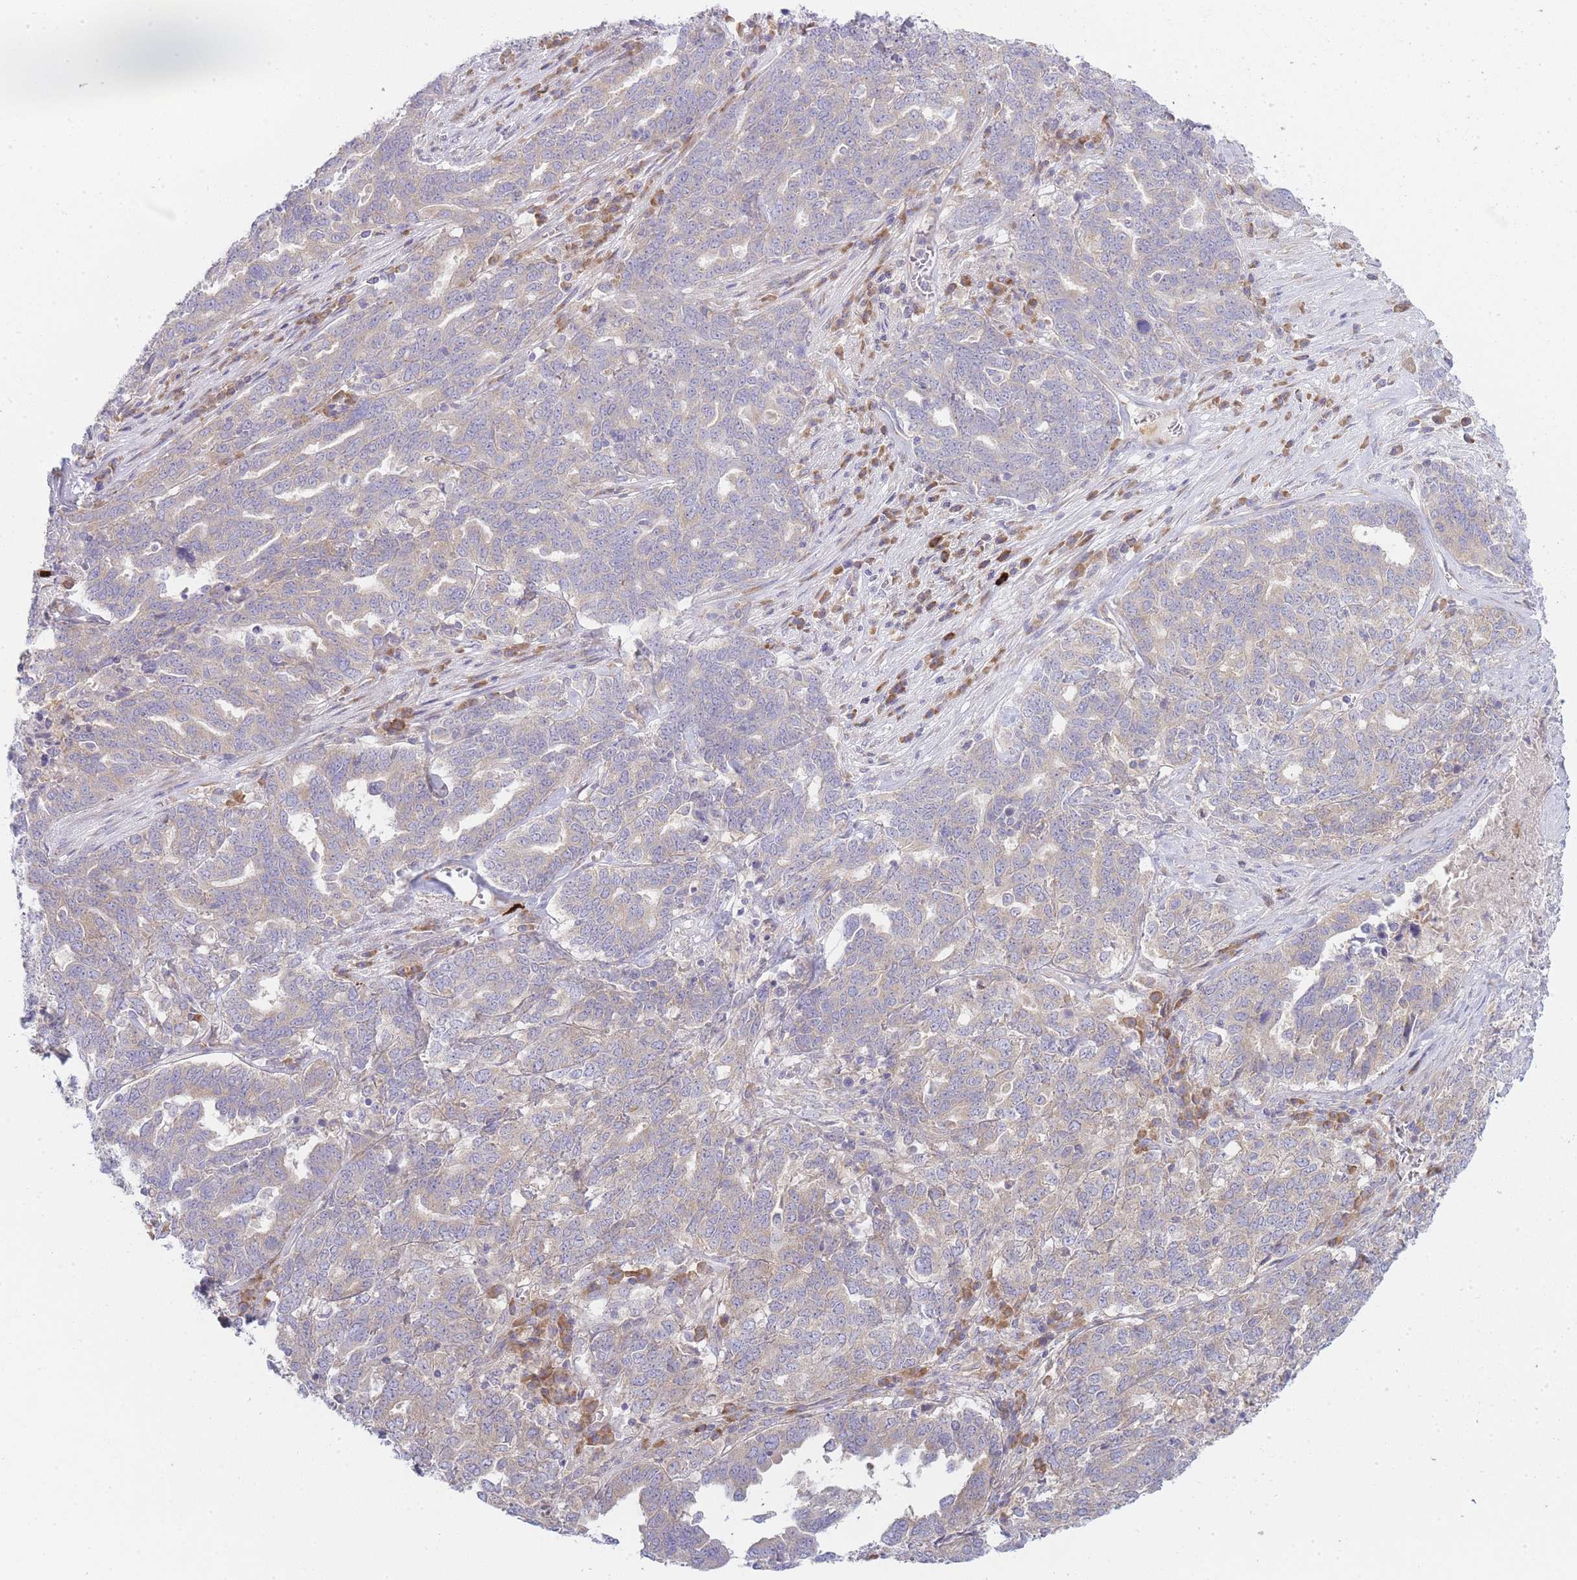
{"staining": {"intensity": "weak", "quantity": "<25%", "location": "cytoplasmic/membranous"}, "tissue": "ovarian cancer", "cell_type": "Tumor cells", "image_type": "cancer", "snomed": [{"axis": "morphology", "description": "Carcinoma, endometroid"}, {"axis": "topography", "description": "Ovary"}], "caption": "A high-resolution image shows IHC staining of ovarian endometroid carcinoma, which exhibits no significant positivity in tumor cells.", "gene": "OR5L2", "patient": {"sex": "female", "age": 62}}